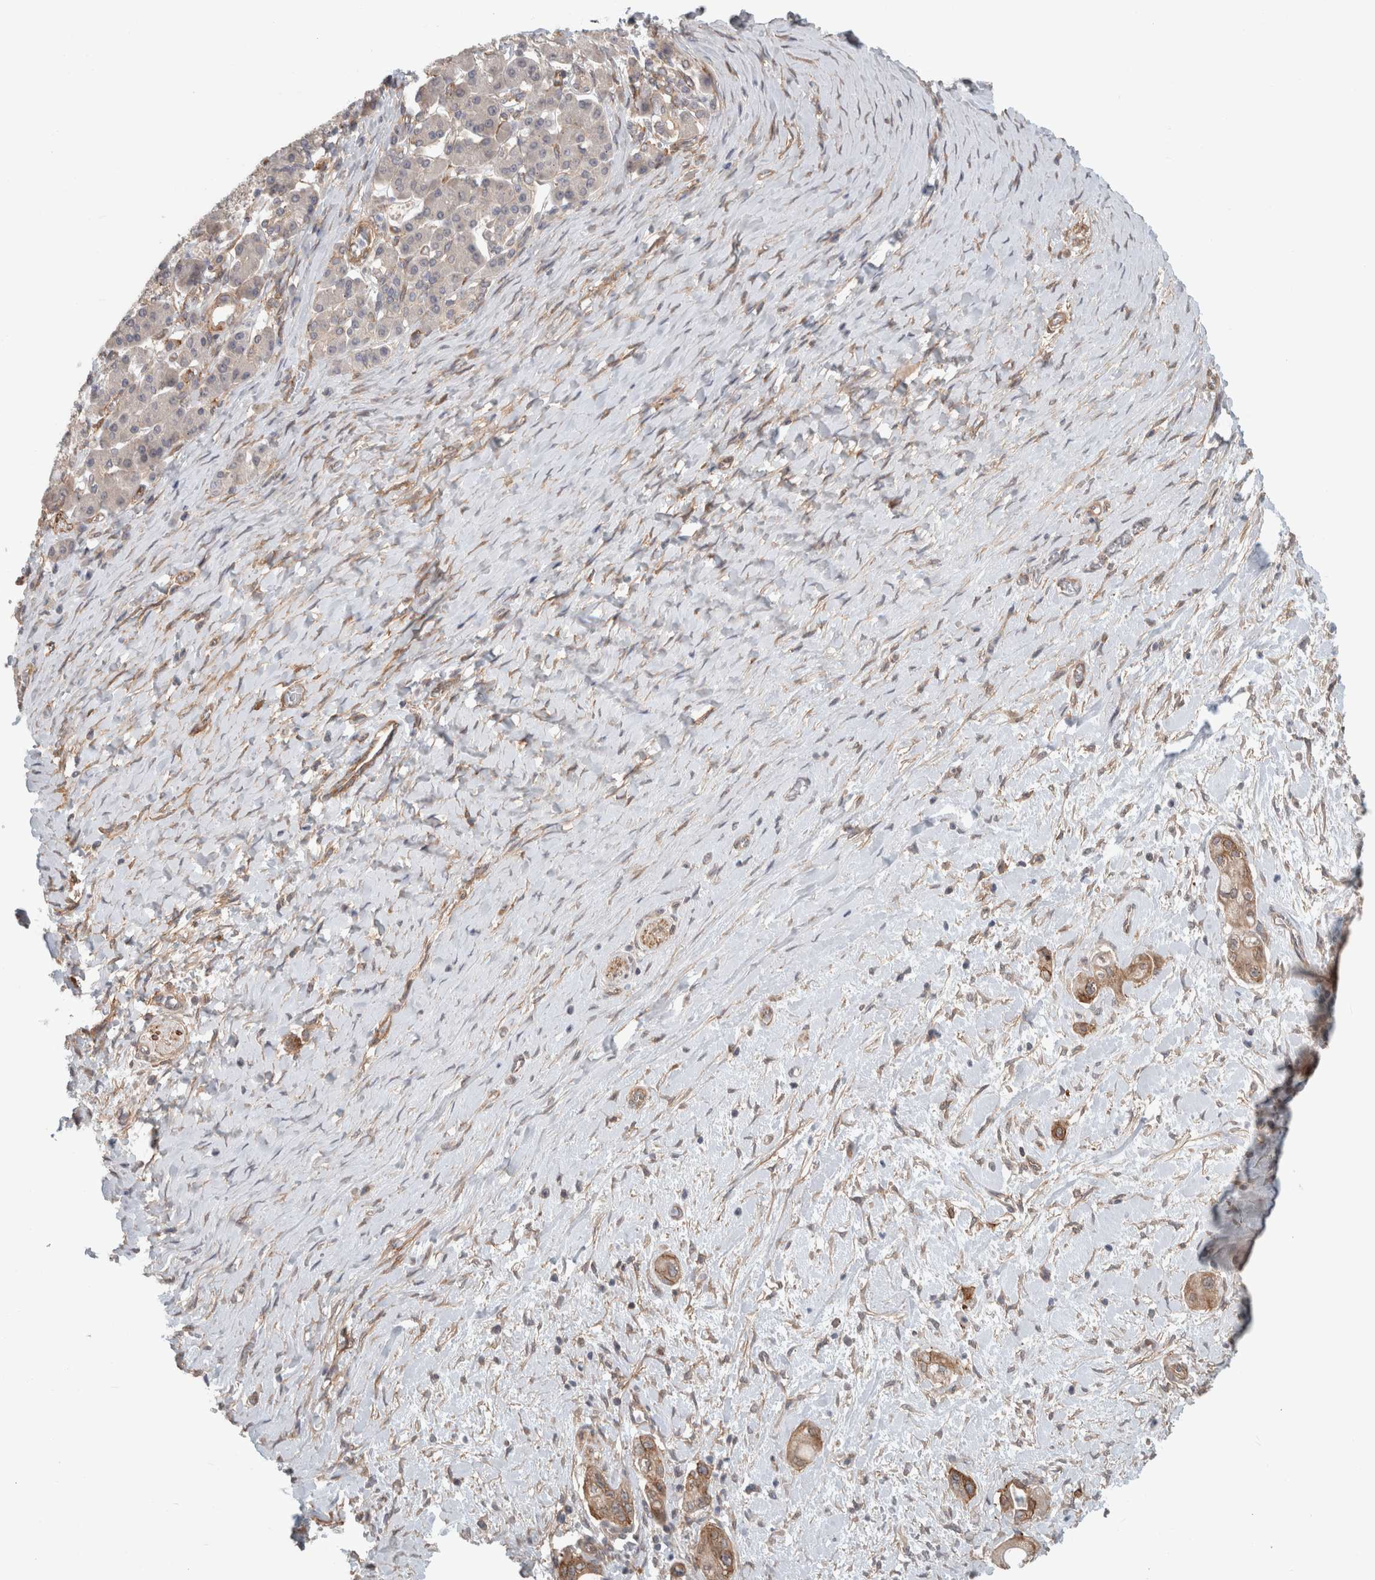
{"staining": {"intensity": "moderate", "quantity": ">75%", "location": "cytoplasmic/membranous"}, "tissue": "pancreatic cancer", "cell_type": "Tumor cells", "image_type": "cancer", "snomed": [{"axis": "morphology", "description": "Adenocarcinoma, NOS"}, {"axis": "topography", "description": "Pancreas"}], "caption": "Immunohistochemical staining of adenocarcinoma (pancreatic) displays medium levels of moderate cytoplasmic/membranous positivity in about >75% of tumor cells. (DAB = brown stain, brightfield microscopy at high magnification).", "gene": "RASAL2", "patient": {"sex": "male", "age": 58}}